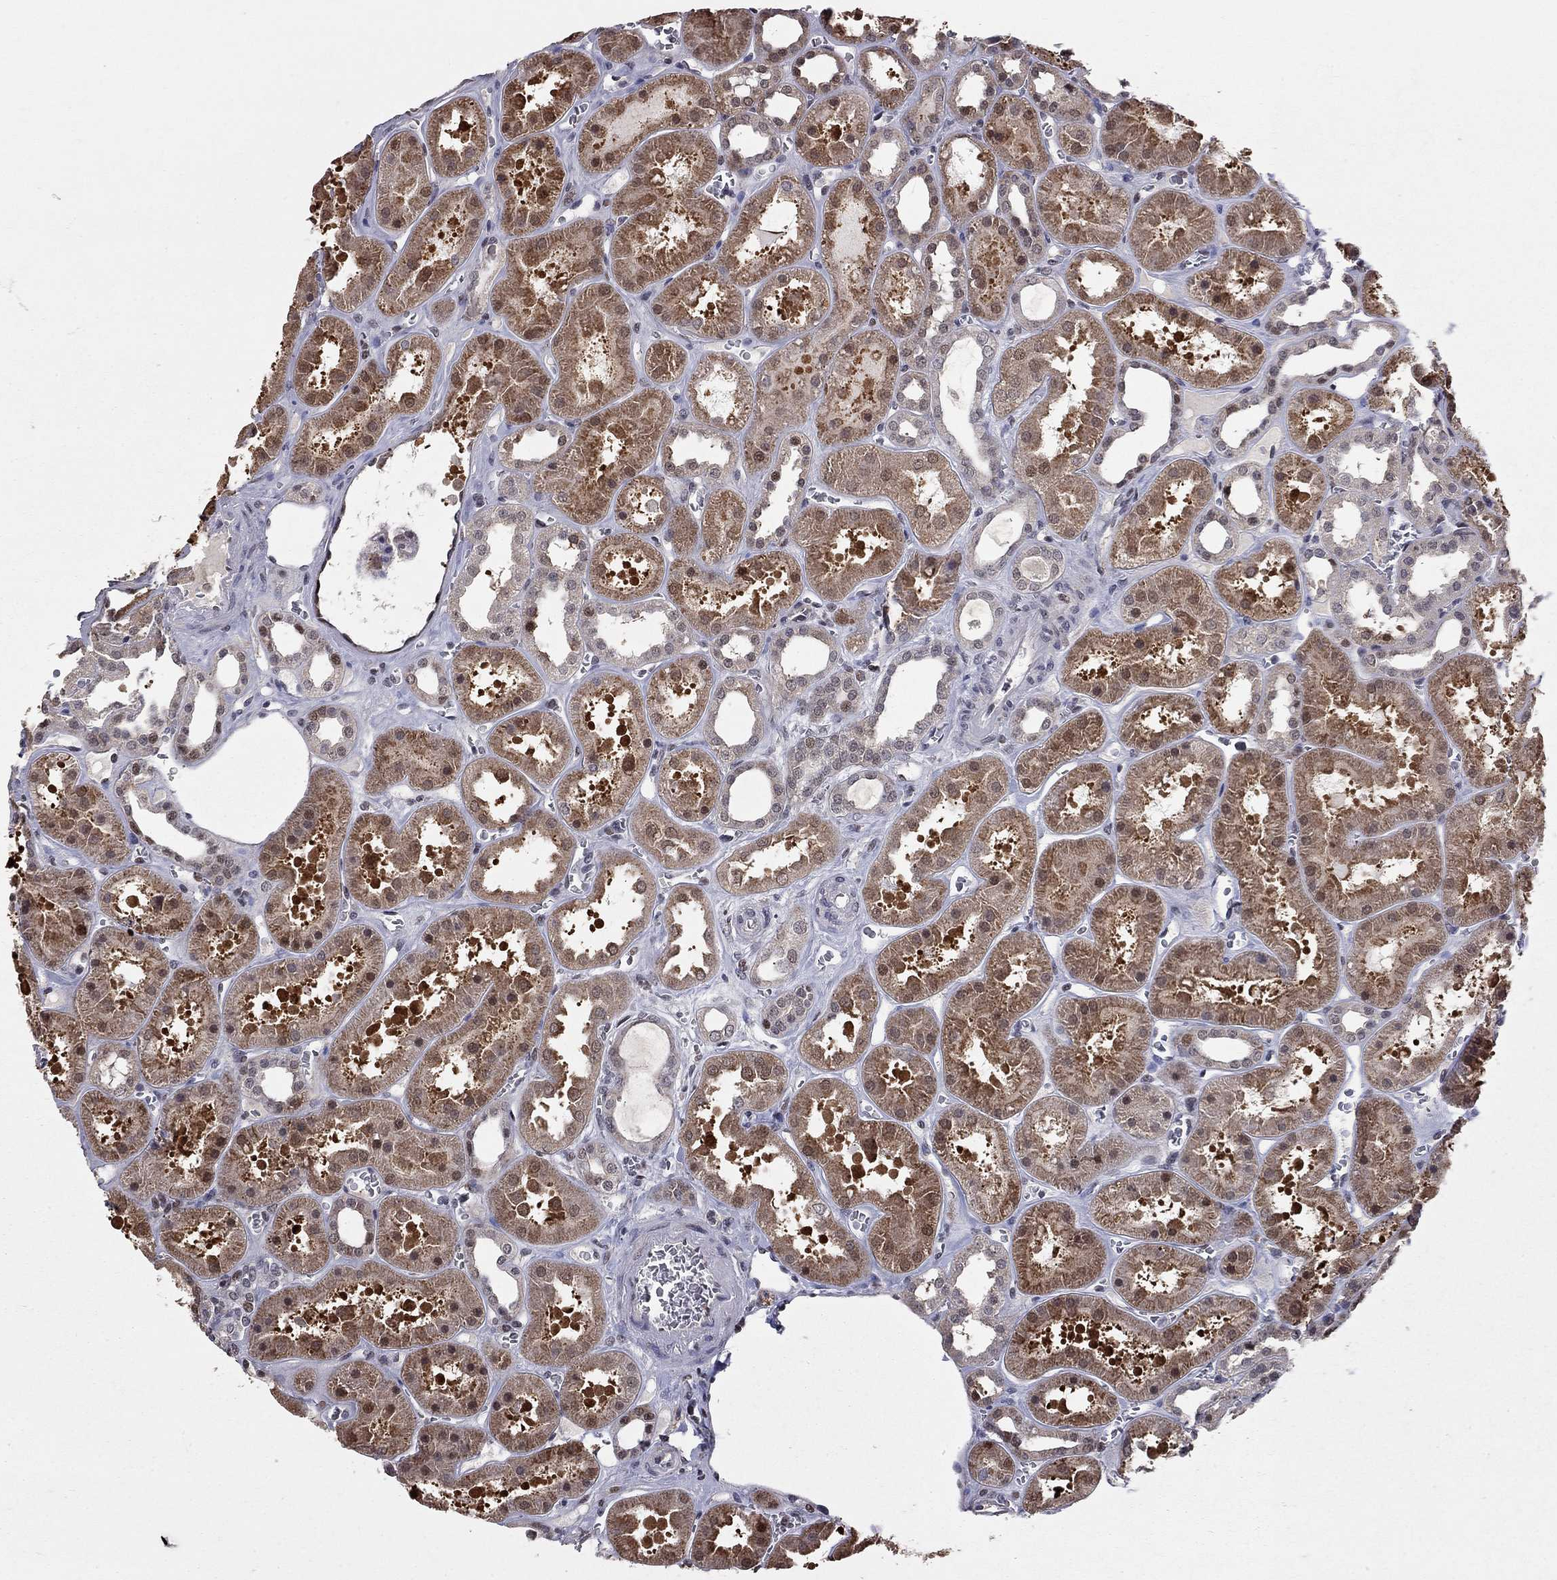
{"staining": {"intensity": "strong", "quantity": "<25%", "location": "nuclear"}, "tissue": "kidney", "cell_type": "Cells in glomeruli", "image_type": "normal", "snomed": [{"axis": "morphology", "description": "Normal tissue, NOS"}, {"axis": "topography", "description": "Kidney"}], "caption": "The histopathology image demonstrates staining of benign kidney, revealing strong nuclear protein positivity (brown color) within cells in glomeruli.", "gene": "HDAC3", "patient": {"sex": "female", "age": 41}}